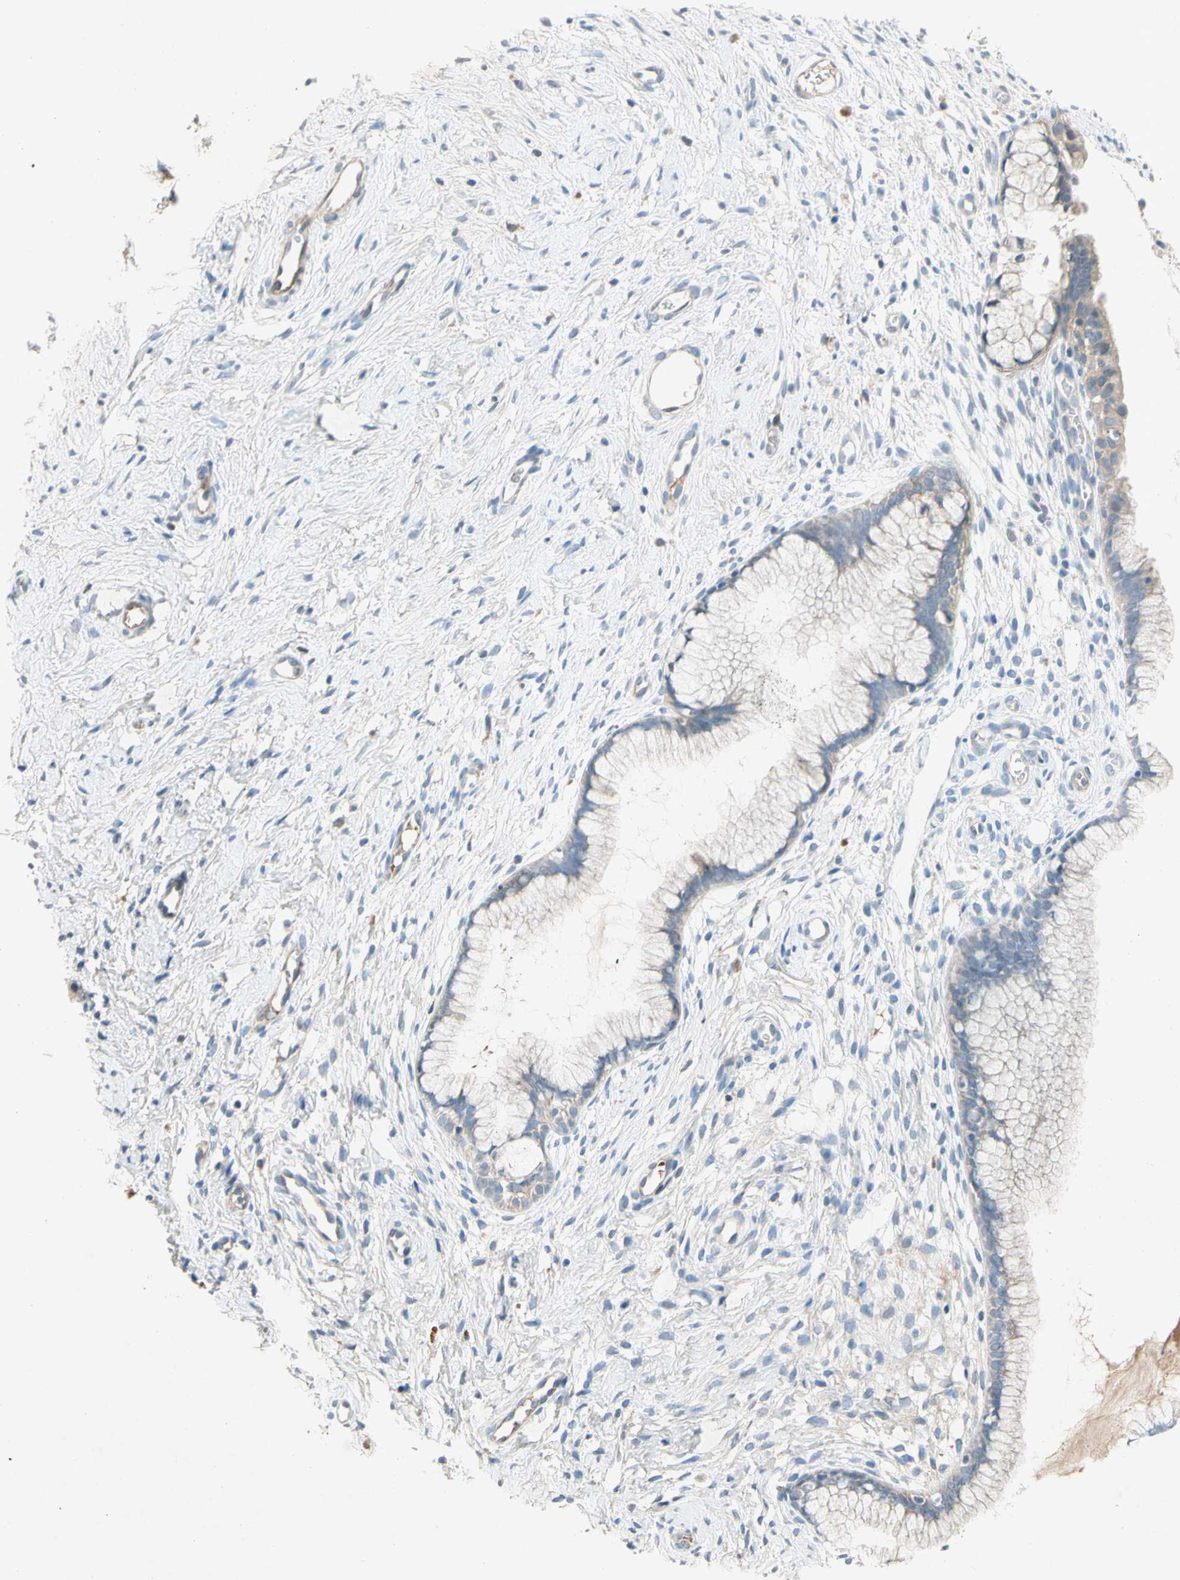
{"staining": {"intensity": "weak", "quantity": "<25%", "location": "cytoplasmic/membranous"}, "tissue": "cervix", "cell_type": "Glandular cells", "image_type": "normal", "snomed": [{"axis": "morphology", "description": "Normal tissue, NOS"}, {"axis": "topography", "description": "Cervix"}], "caption": "Glandular cells show no significant protein staining in unremarkable cervix. (IHC, brightfield microscopy, high magnification).", "gene": "NDFIP2", "patient": {"sex": "female", "age": 65}}